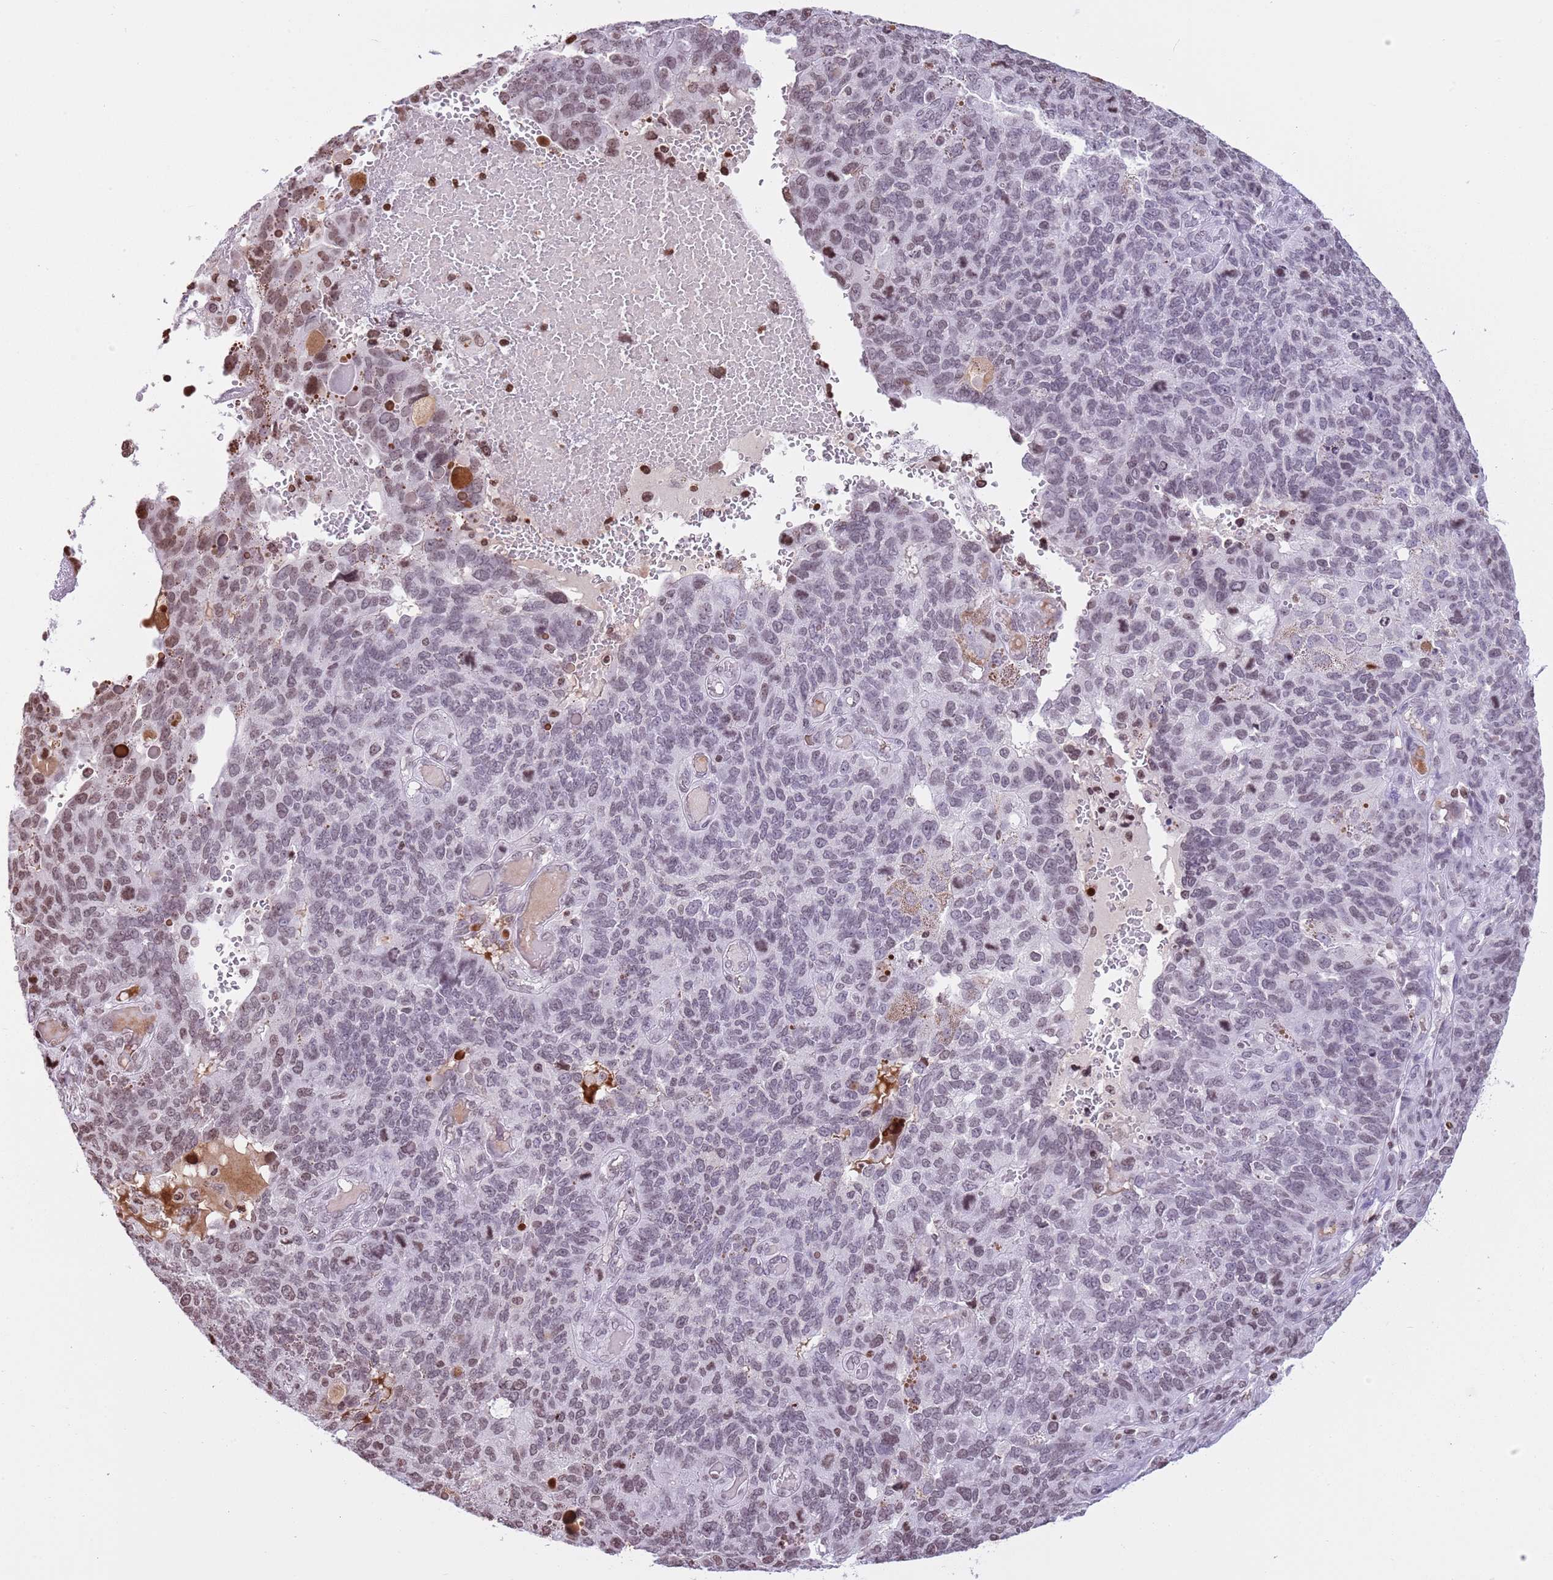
{"staining": {"intensity": "moderate", "quantity": "<25%", "location": "nuclear"}, "tissue": "endometrial cancer", "cell_type": "Tumor cells", "image_type": "cancer", "snomed": [{"axis": "morphology", "description": "Adenocarcinoma, NOS"}, {"axis": "topography", "description": "Endometrium"}], "caption": "Endometrial cancer (adenocarcinoma) stained for a protein (brown) demonstrates moderate nuclear positive staining in approximately <25% of tumor cells.", "gene": "KPNA3", "patient": {"sex": "female", "age": 66}}